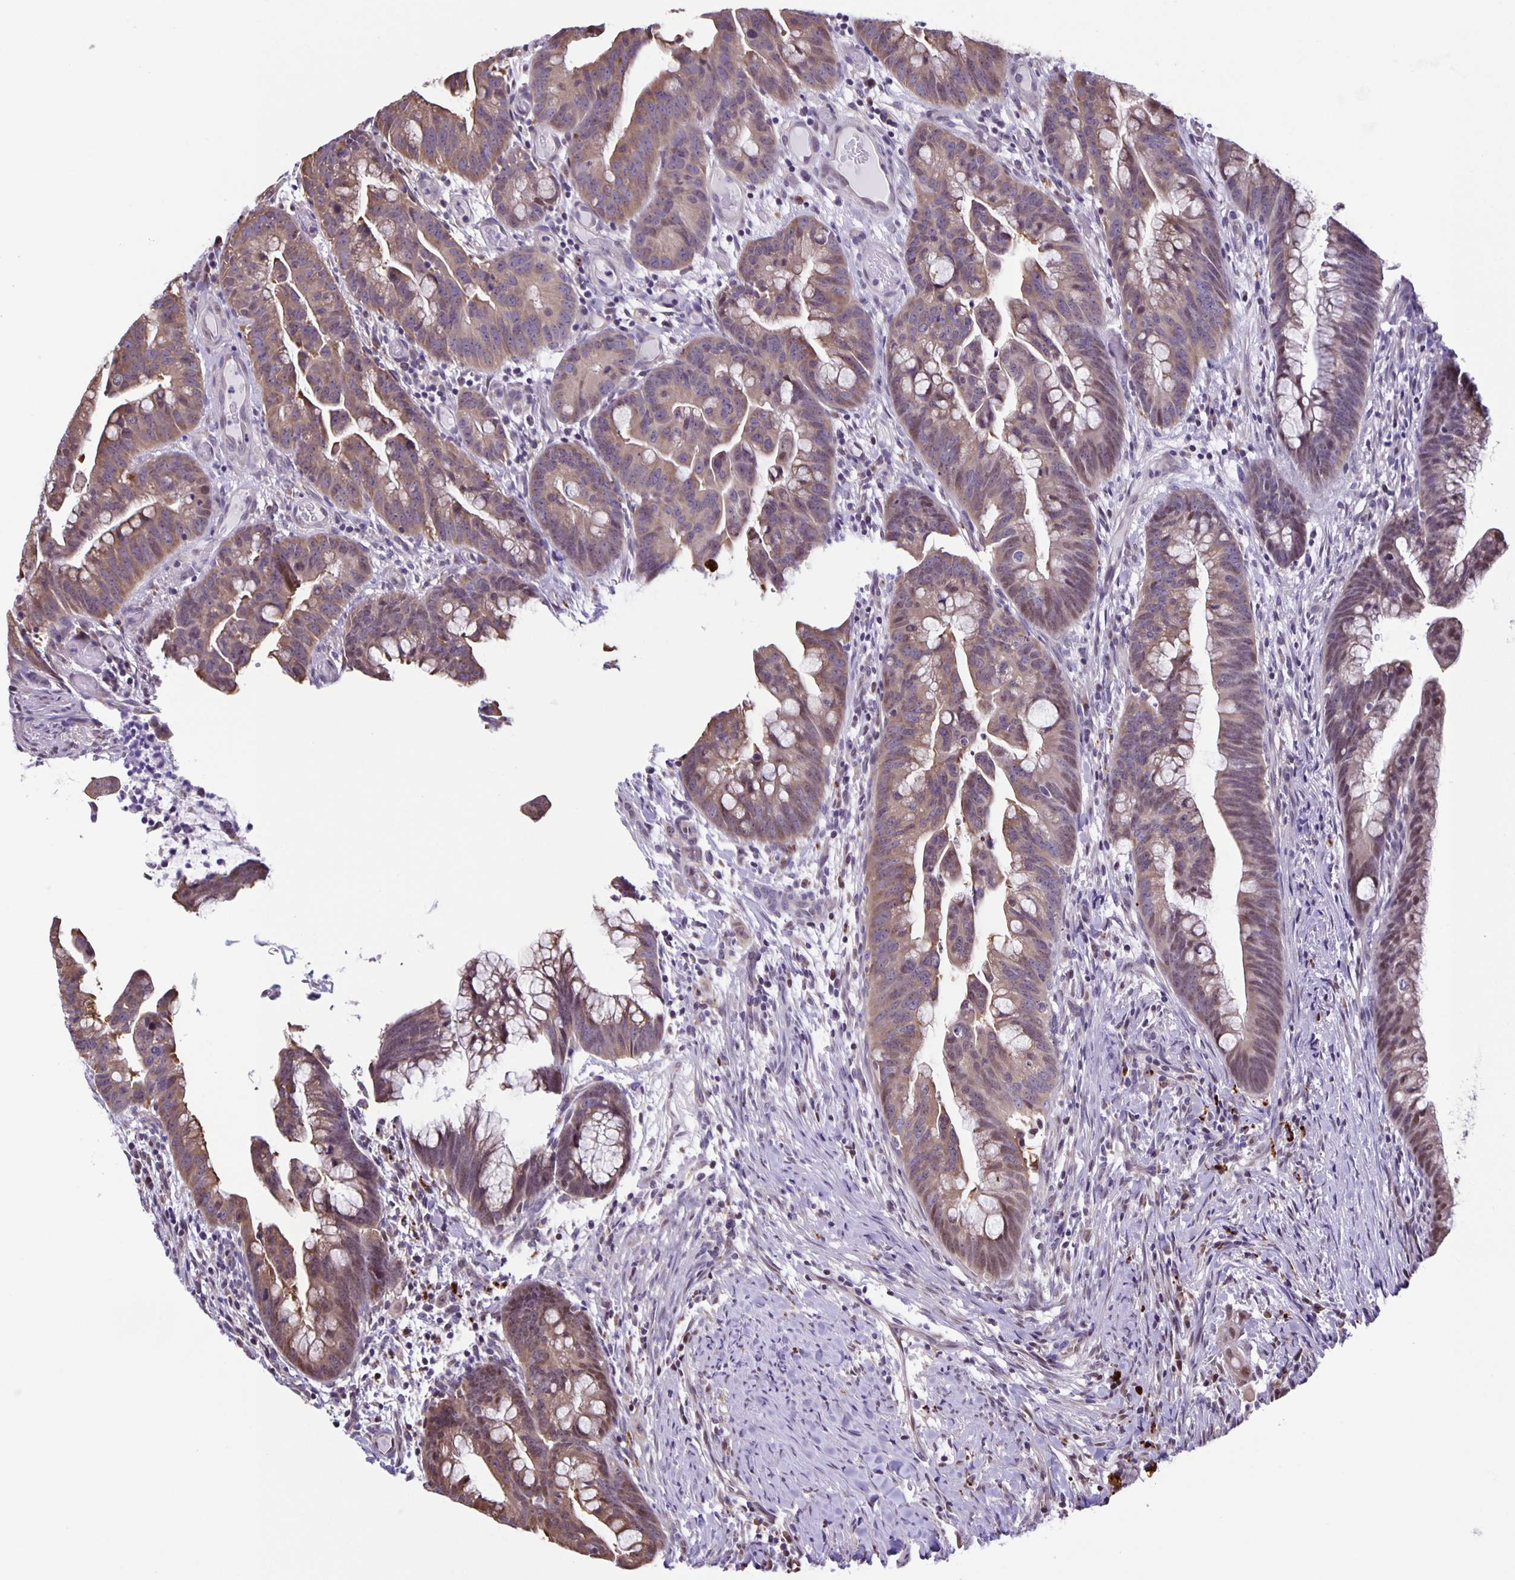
{"staining": {"intensity": "moderate", "quantity": ">75%", "location": "cytoplasmic/membranous"}, "tissue": "colorectal cancer", "cell_type": "Tumor cells", "image_type": "cancer", "snomed": [{"axis": "morphology", "description": "Adenocarcinoma, NOS"}, {"axis": "topography", "description": "Colon"}], "caption": "Protein analysis of adenocarcinoma (colorectal) tissue displays moderate cytoplasmic/membranous expression in about >75% of tumor cells. (IHC, brightfield microscopy, high magnification).", "gene": "MAPK12", "patient": {"sex": "male", "age": 62}}